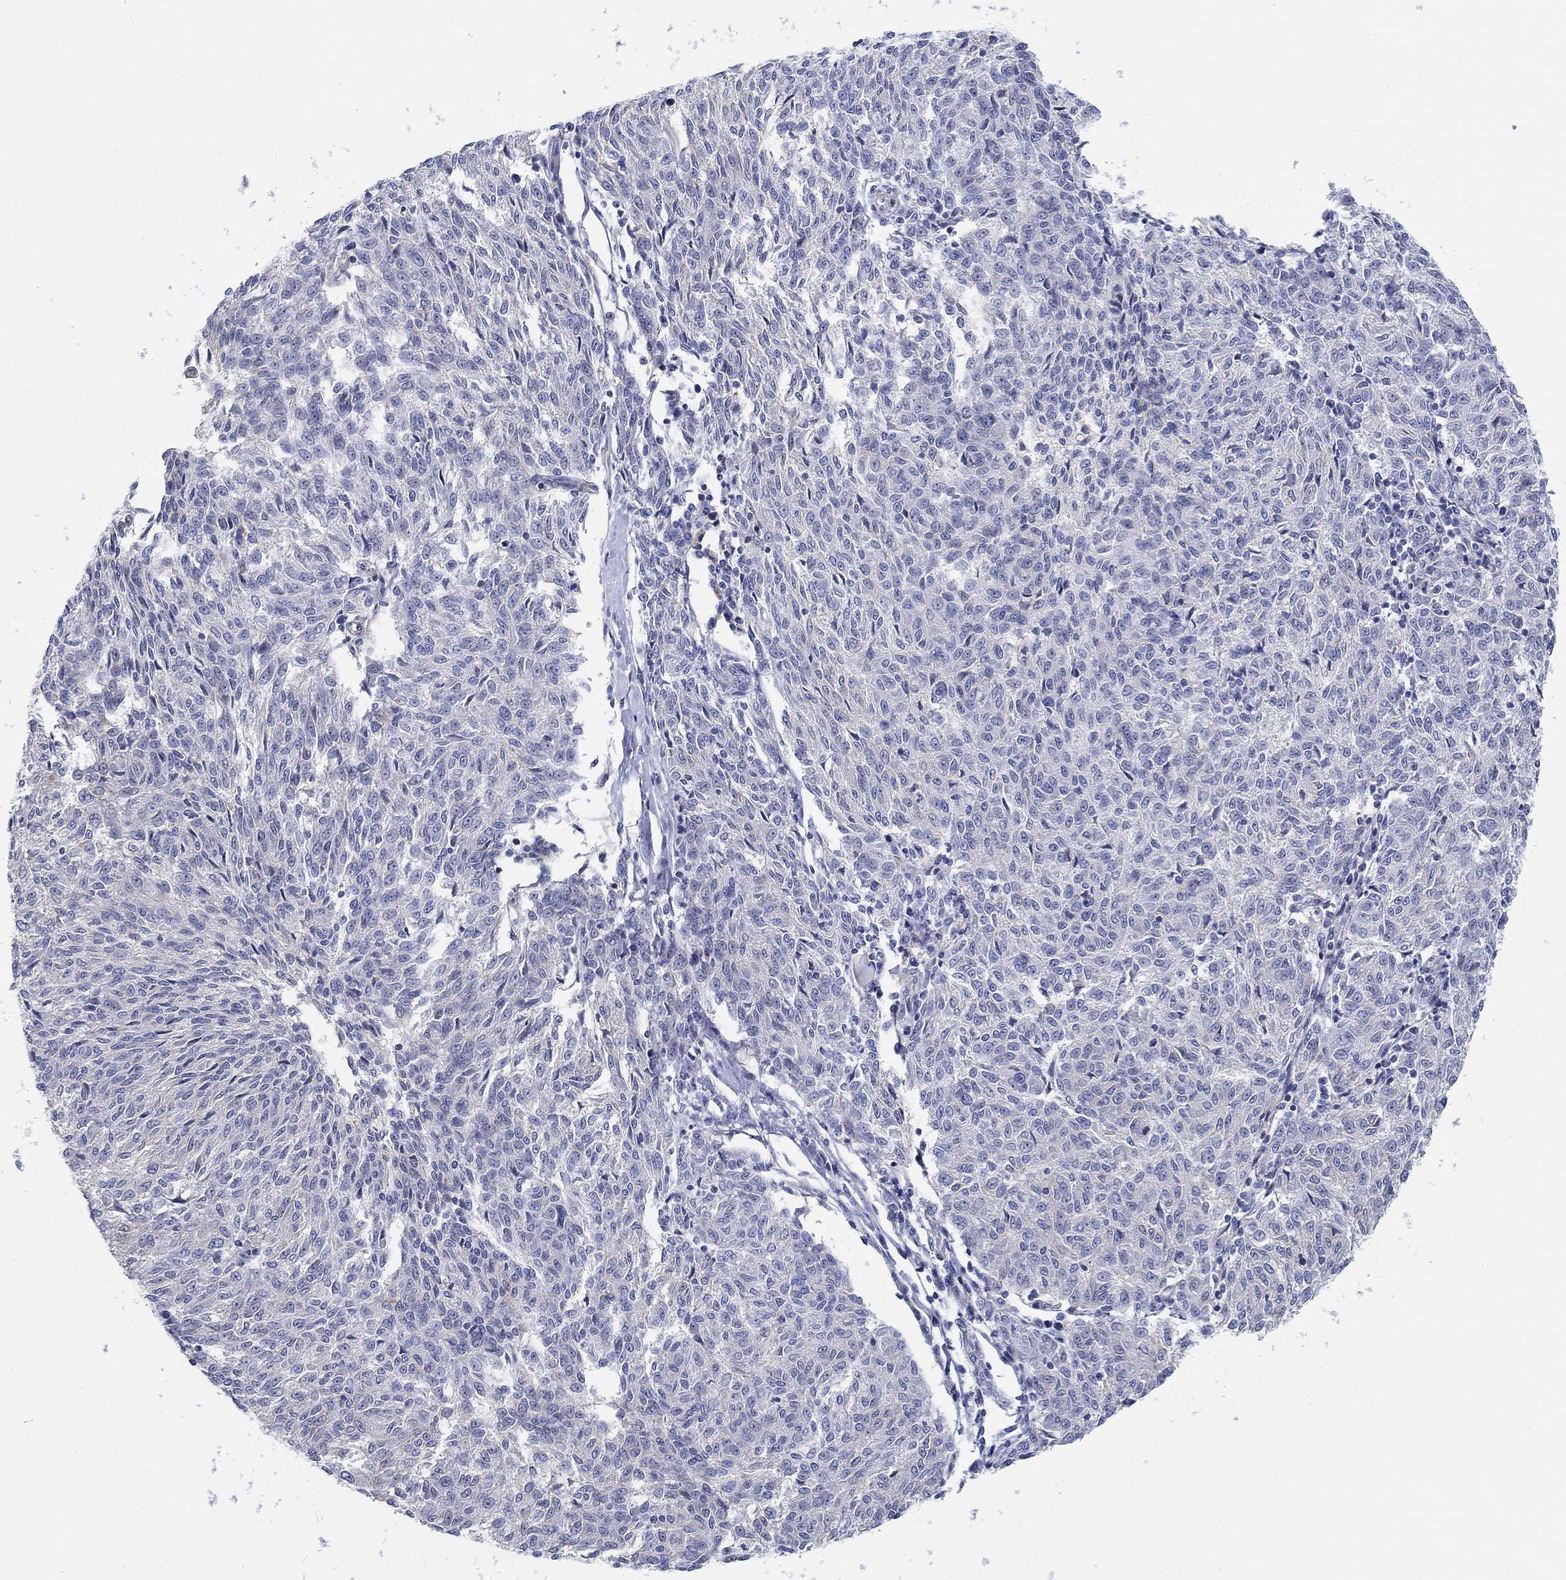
{"staining": {"intensity": "negative", "quantity": "none", "location": "none"}, "tissue": "melanoma", "cell_type": "Tumor cells", "image_type": "cancer", "snomed": [{"axis": "morphology", "description": "Malignant melanoma, NOS"}, {"axis": "topography", "description": "Skin"}], "caption": "This is a micrograph of immunohistochemistry staining of malignant melanoma, which shows no expression in tumor cells.", "gene": "FMN1", "patient": {"sex": "female", "age": 72}}